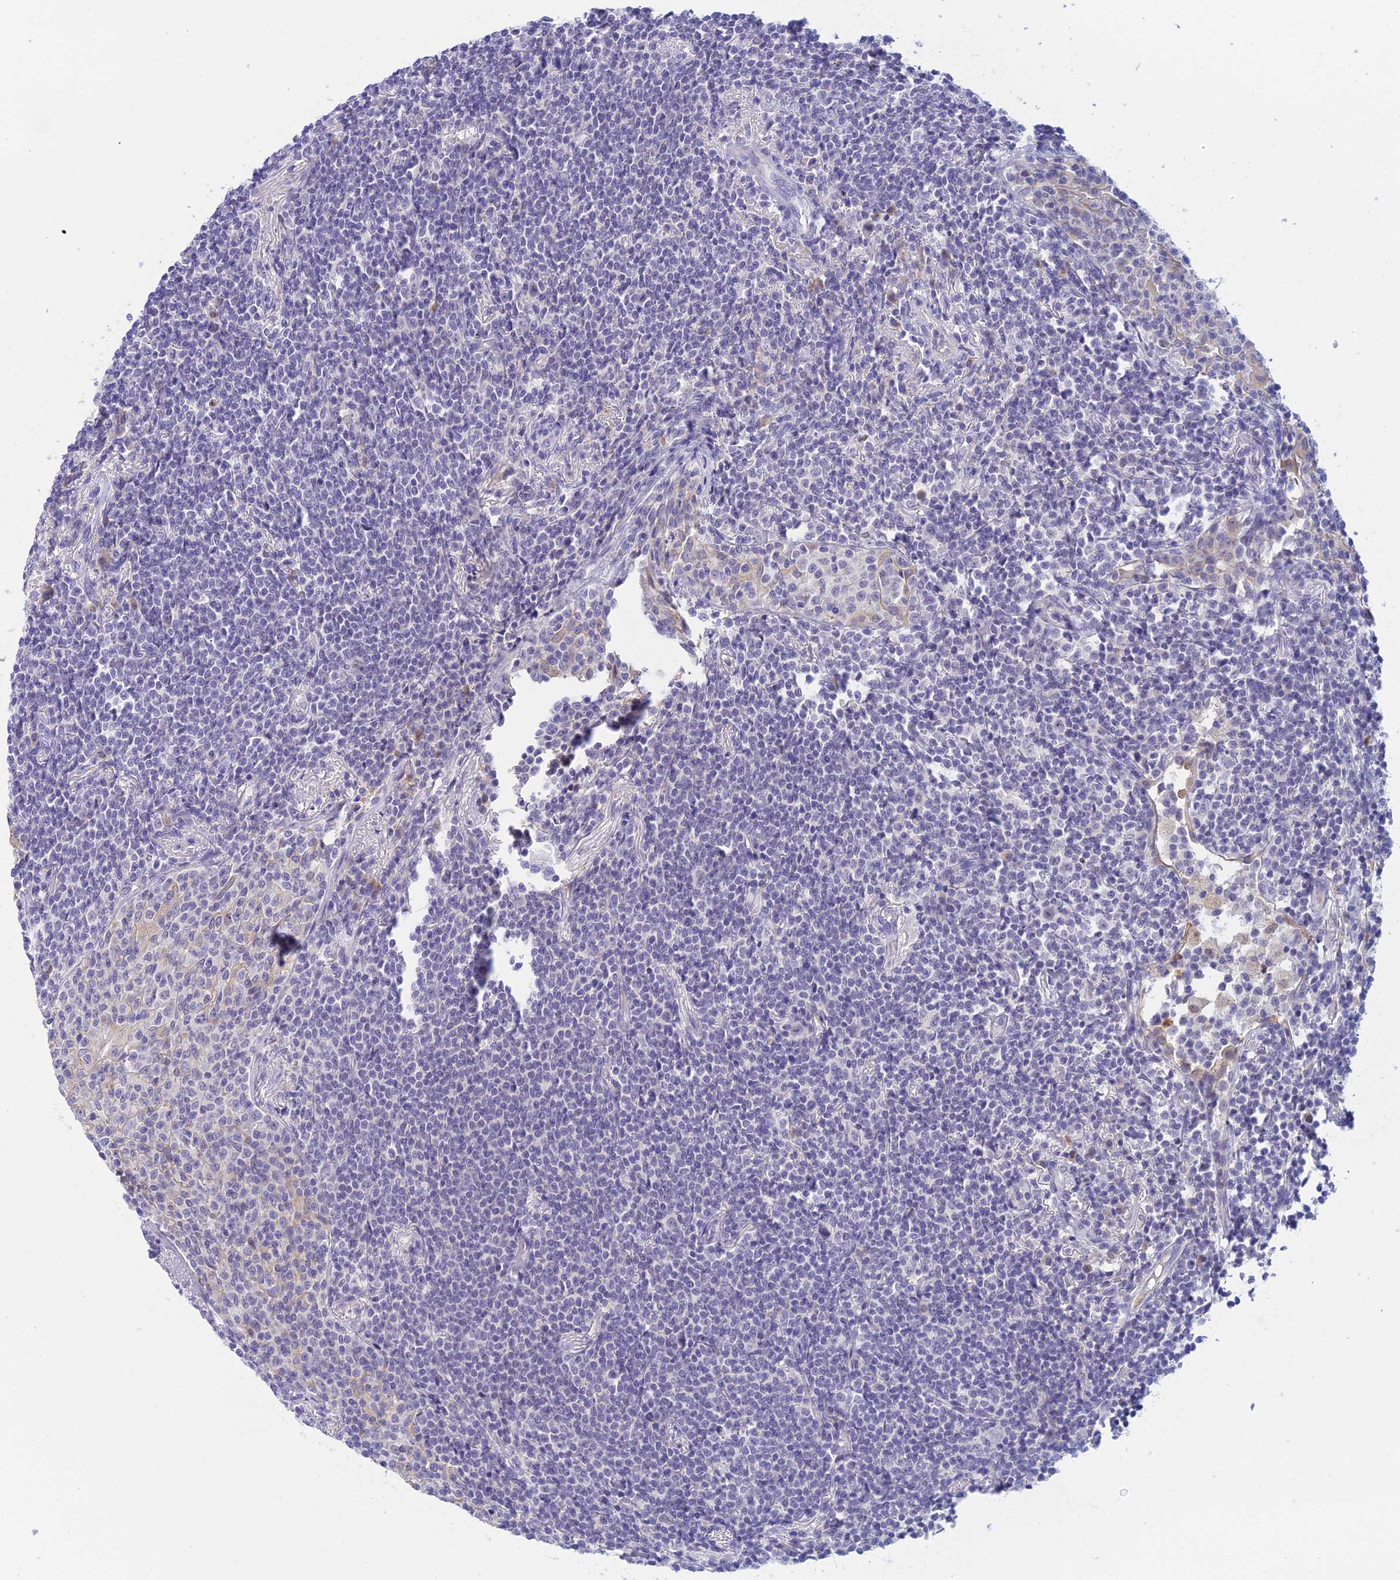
{"staining": {"intensity": "negative", "quantity": "none", "location": "none"}, "tissue": "lymphoma", "cell_type": "Tumor cells", "image_type": "cancer", "snomed": [{"axis": "morphology", "description": "Malignant lymphoma, non-Hodgkin's type, Low grade"}, {"axis": "topography", "description": "Lung"}], "caption": "The image reveals no significant positivity in tumor cells of low-grade malignant lymphoma, non-Hodgkin's type.", "gene": "INTS13", "patient": {"sex": "female", "age": 71}}